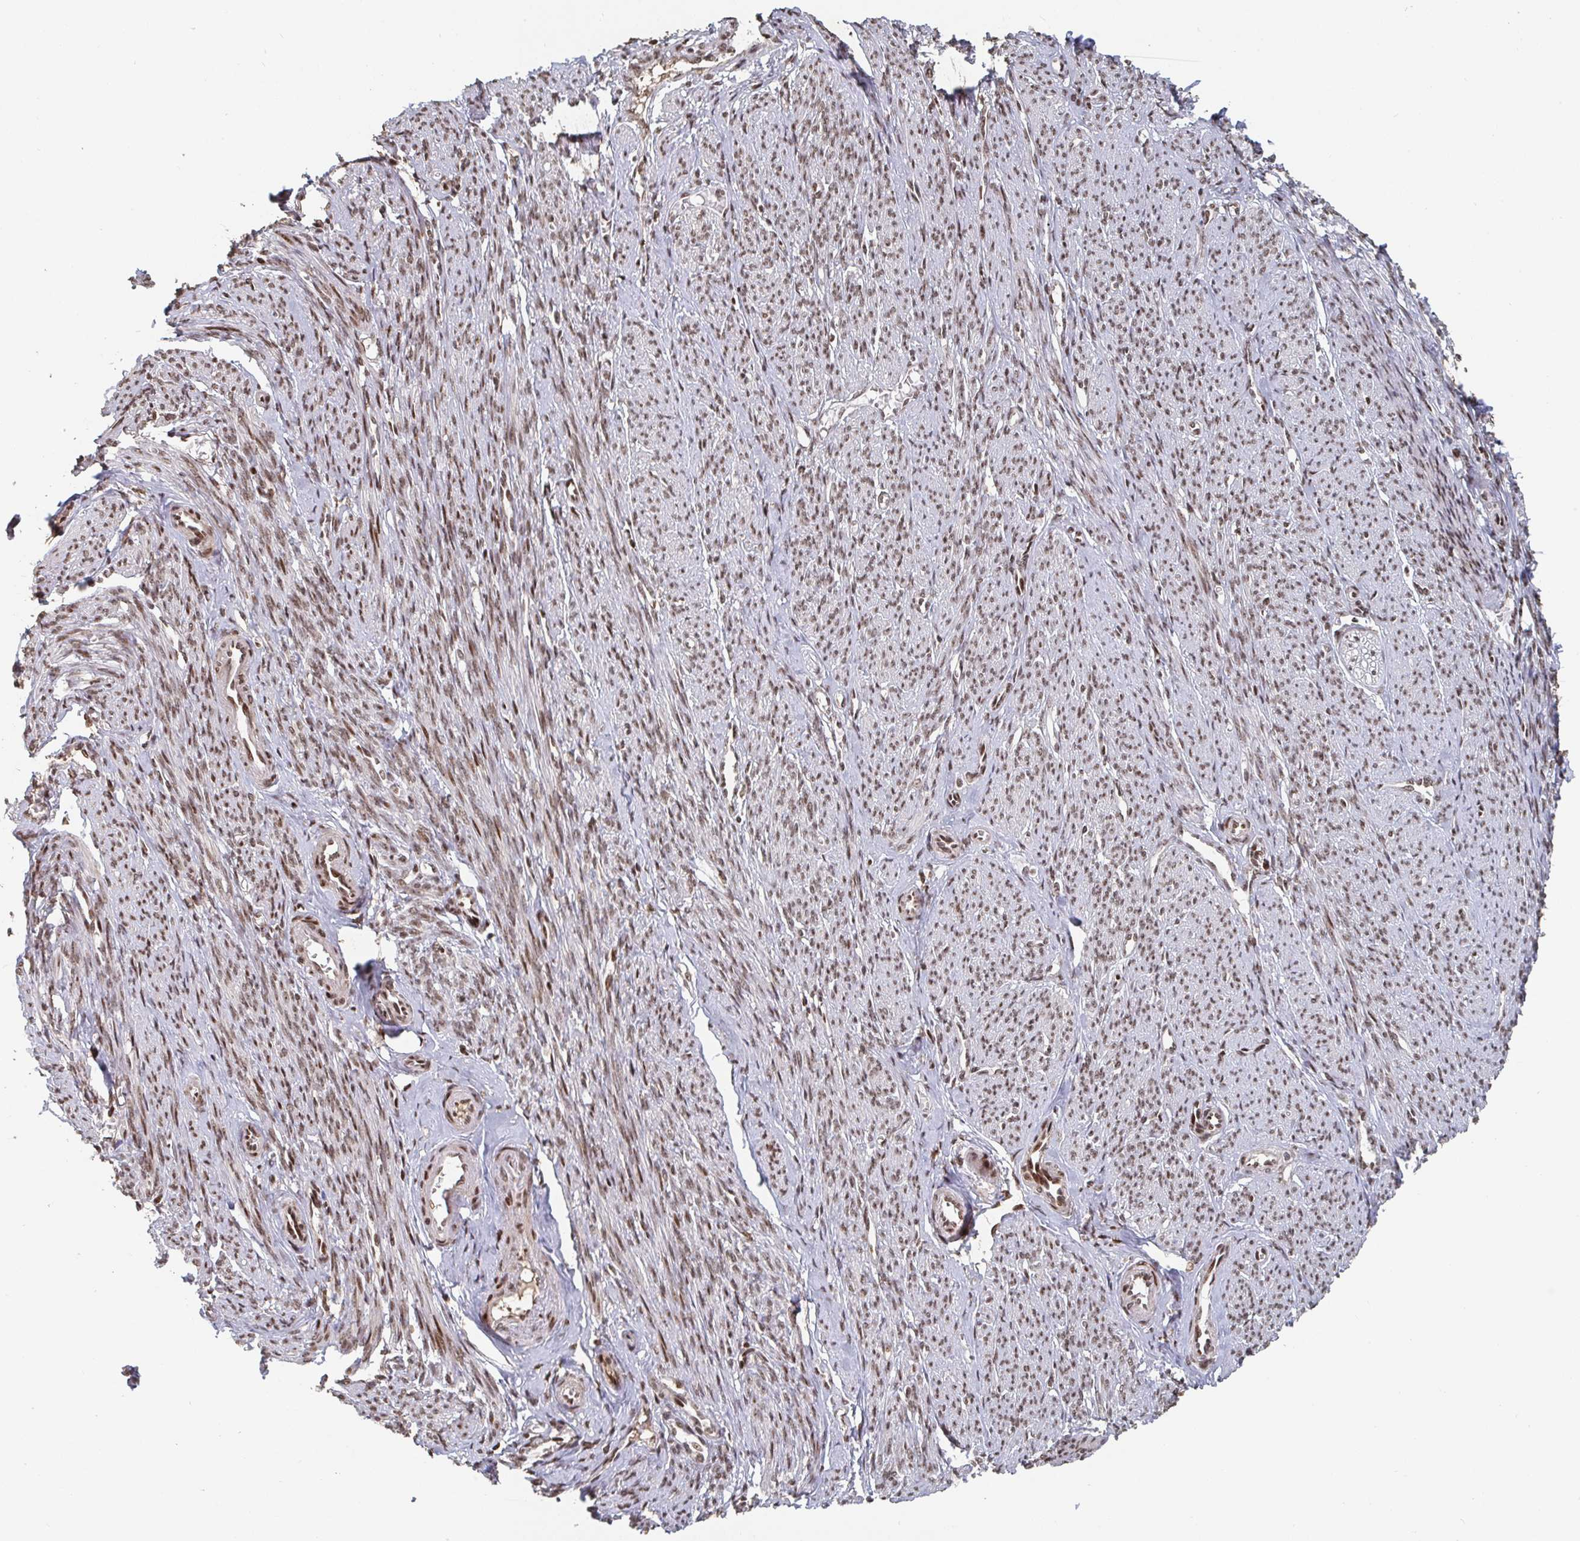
{"staining": {"intensity": "moderate", "quantity": ">75%", "location": "nuclear"}, "tissue": "smooth muscle", "cell_type": "Smooth muscle cells", "image_type": "normal", "snomed": [{"axis": "morphology", "description": "Normal tissue, NOS"}, {"axis": "topography", "description": "Smooth muscle"}], "caption": "This is a photomicrograph of immunohistochemistry (IHC) staining of normal smooth muscle, which shows moderate expression in the nuclear of smooth muscle cells.", "gene": "ZDHHC12", "patient": {"sex": "female", "age": 65}}